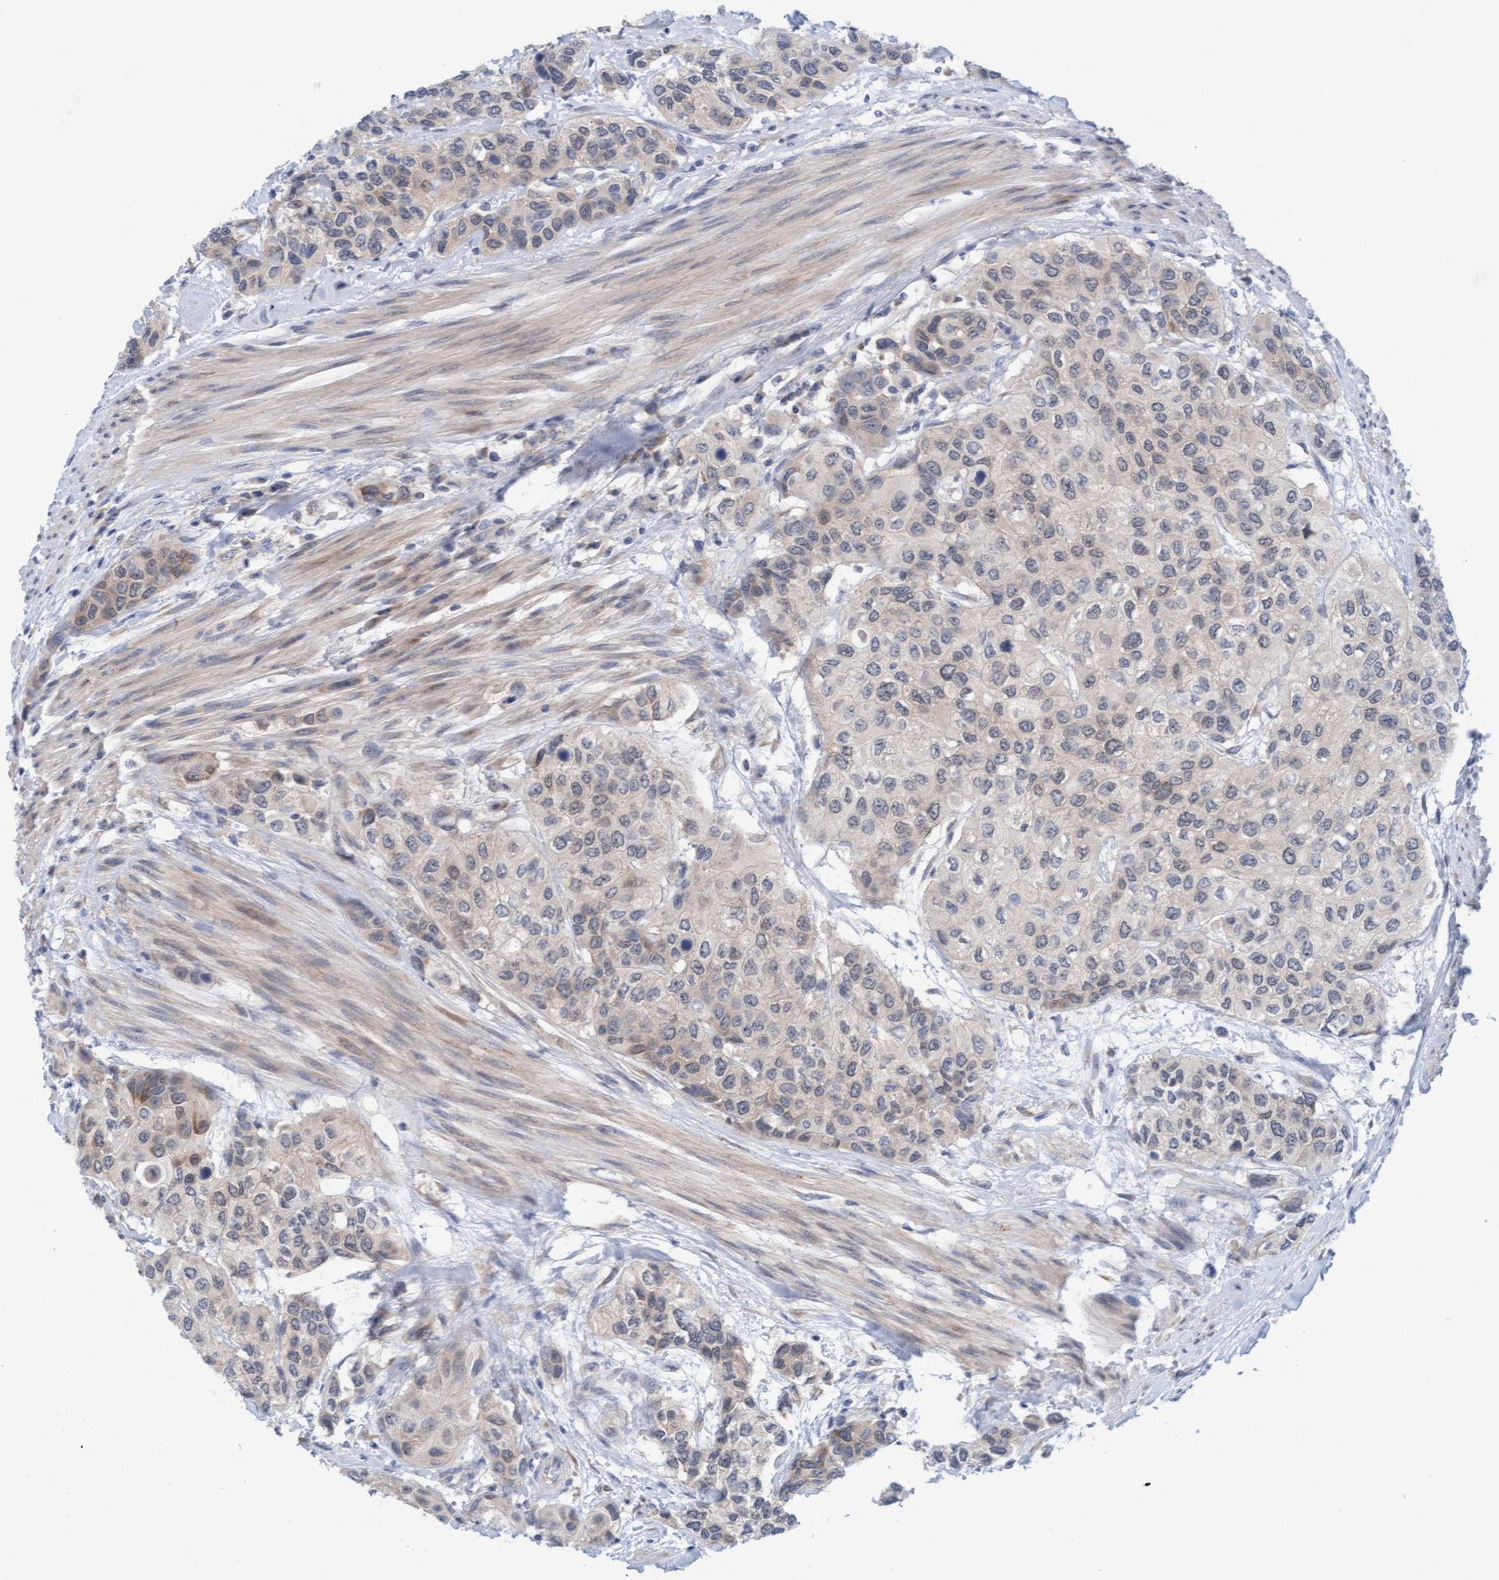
{"staining": {"intensity": "weak", "quantity": "<25%", "location": "cytoplasmic/membranous"}, "tissue": "urothelial cancer", "cell_type": "Tumor cells", "image_type": "cancer", "snomed": [{"axis": "morphology", "description": "Urothelial carcinoma, High grade"}, {"axis": "topography", "description": "Urinary bladder"}], "caption": "Tumor cells show no significant staining in urothelial cancer.", "gene": "AMZ2", "patient": {"sex": "female", "age": 56}}